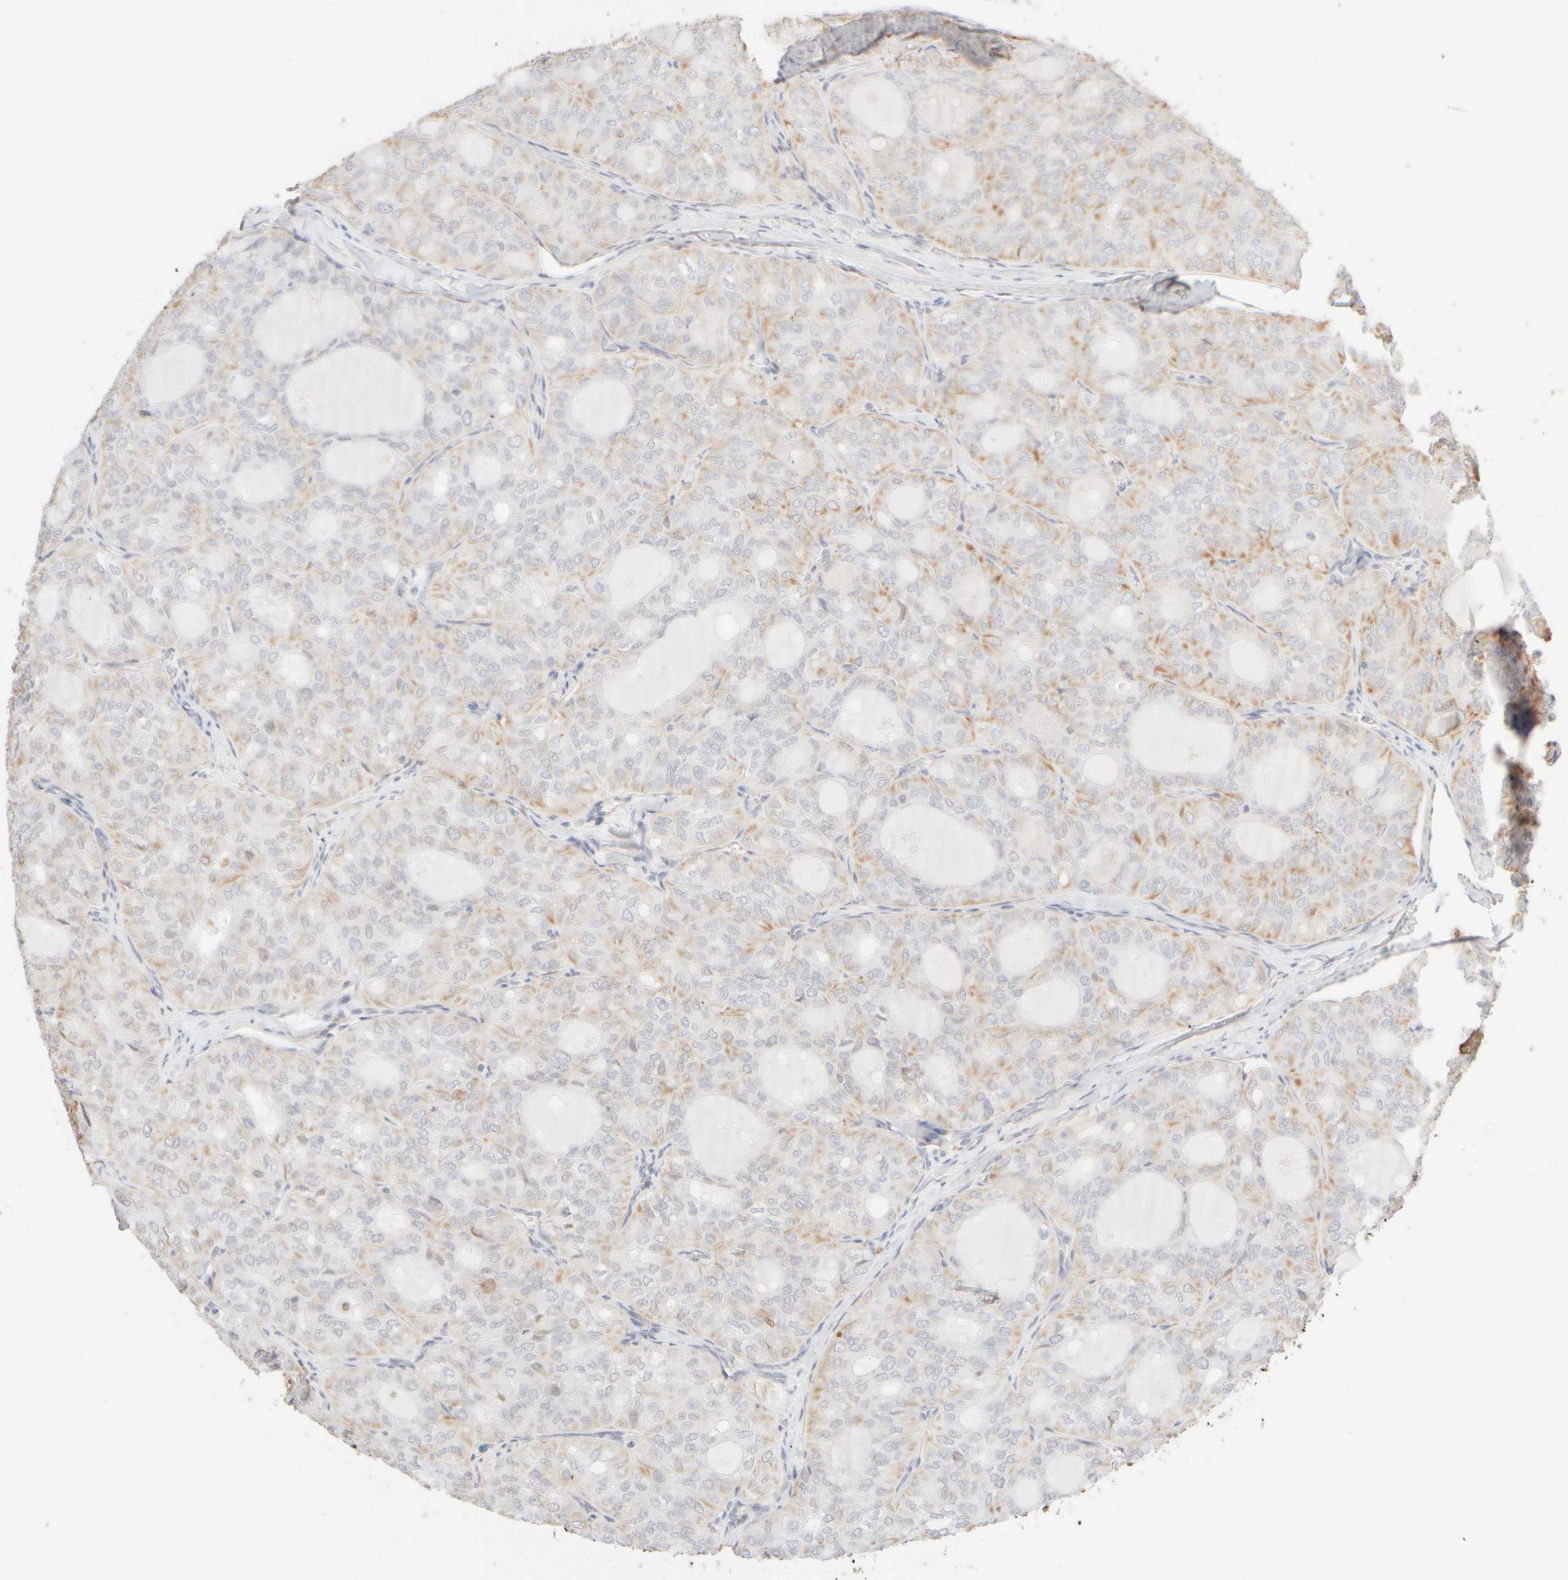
{"staining": {"intensity": "moderate", "quantity": "<25%", "location": "cytoplasmic/membranous"}, "tissue": "thyroid cancer", "cell_type": "Tumor cells", "image_type": "cancer", "snomed": [{"axis": "morphology", "description": "Follicular adenoma carcinoma, NOS"}, {"axis": "topography", "description": "Thyroid gland"}], "caption": "Immunohistochemical staining of follicular adenoma carcinoma (thyroid) reveals low levels of moderate cytoplasmic/membranous positivity in about <25% of tumor cells. (Stains: DAB in brown, nuclei in blue, Microscopy: brightfield microscopy at high magnification).", "gene": "KRT15", "patient": {"sex": "male", "age": 75}}